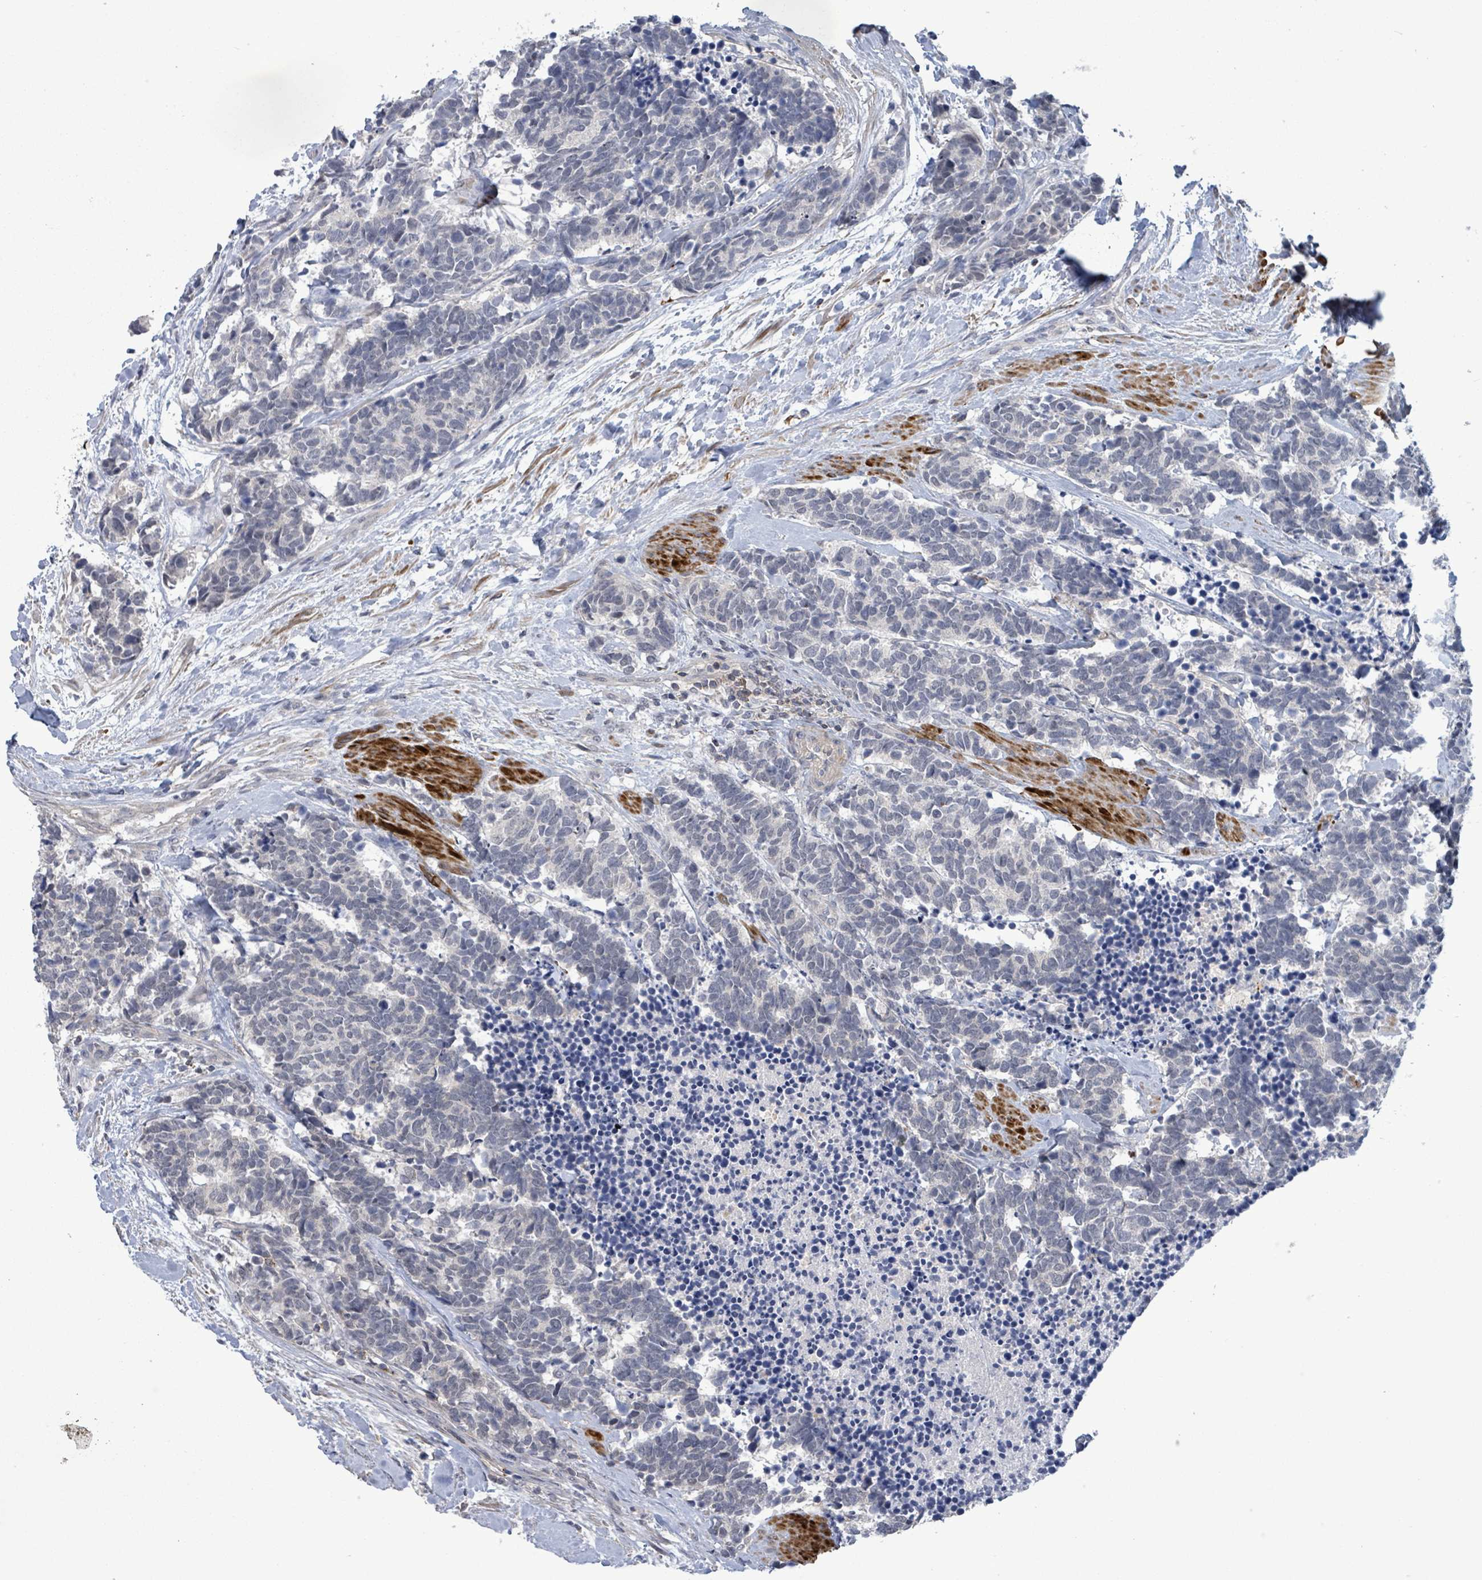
{"staining": {"intensity": "negative", "quantity": "none", "location": "none"}, "tissue": "carcinoid", "cell_type": "Tumor cells", "image_type": "cancer", "snomed": [{"axis": "morphology", "description": "Carcinoma, NOS"}, {"axis": "morphology", "description": "Carcinoid, malignant, NOS"}, {"axis": "topography", "description": "Prostate"}], "caption": "Human carcinoma stained for a protein using immunohistochemistry shows no positivity in tumor cells.", "gene": "AMMECR1", "patient": {"sex": "male", "age": 57}}